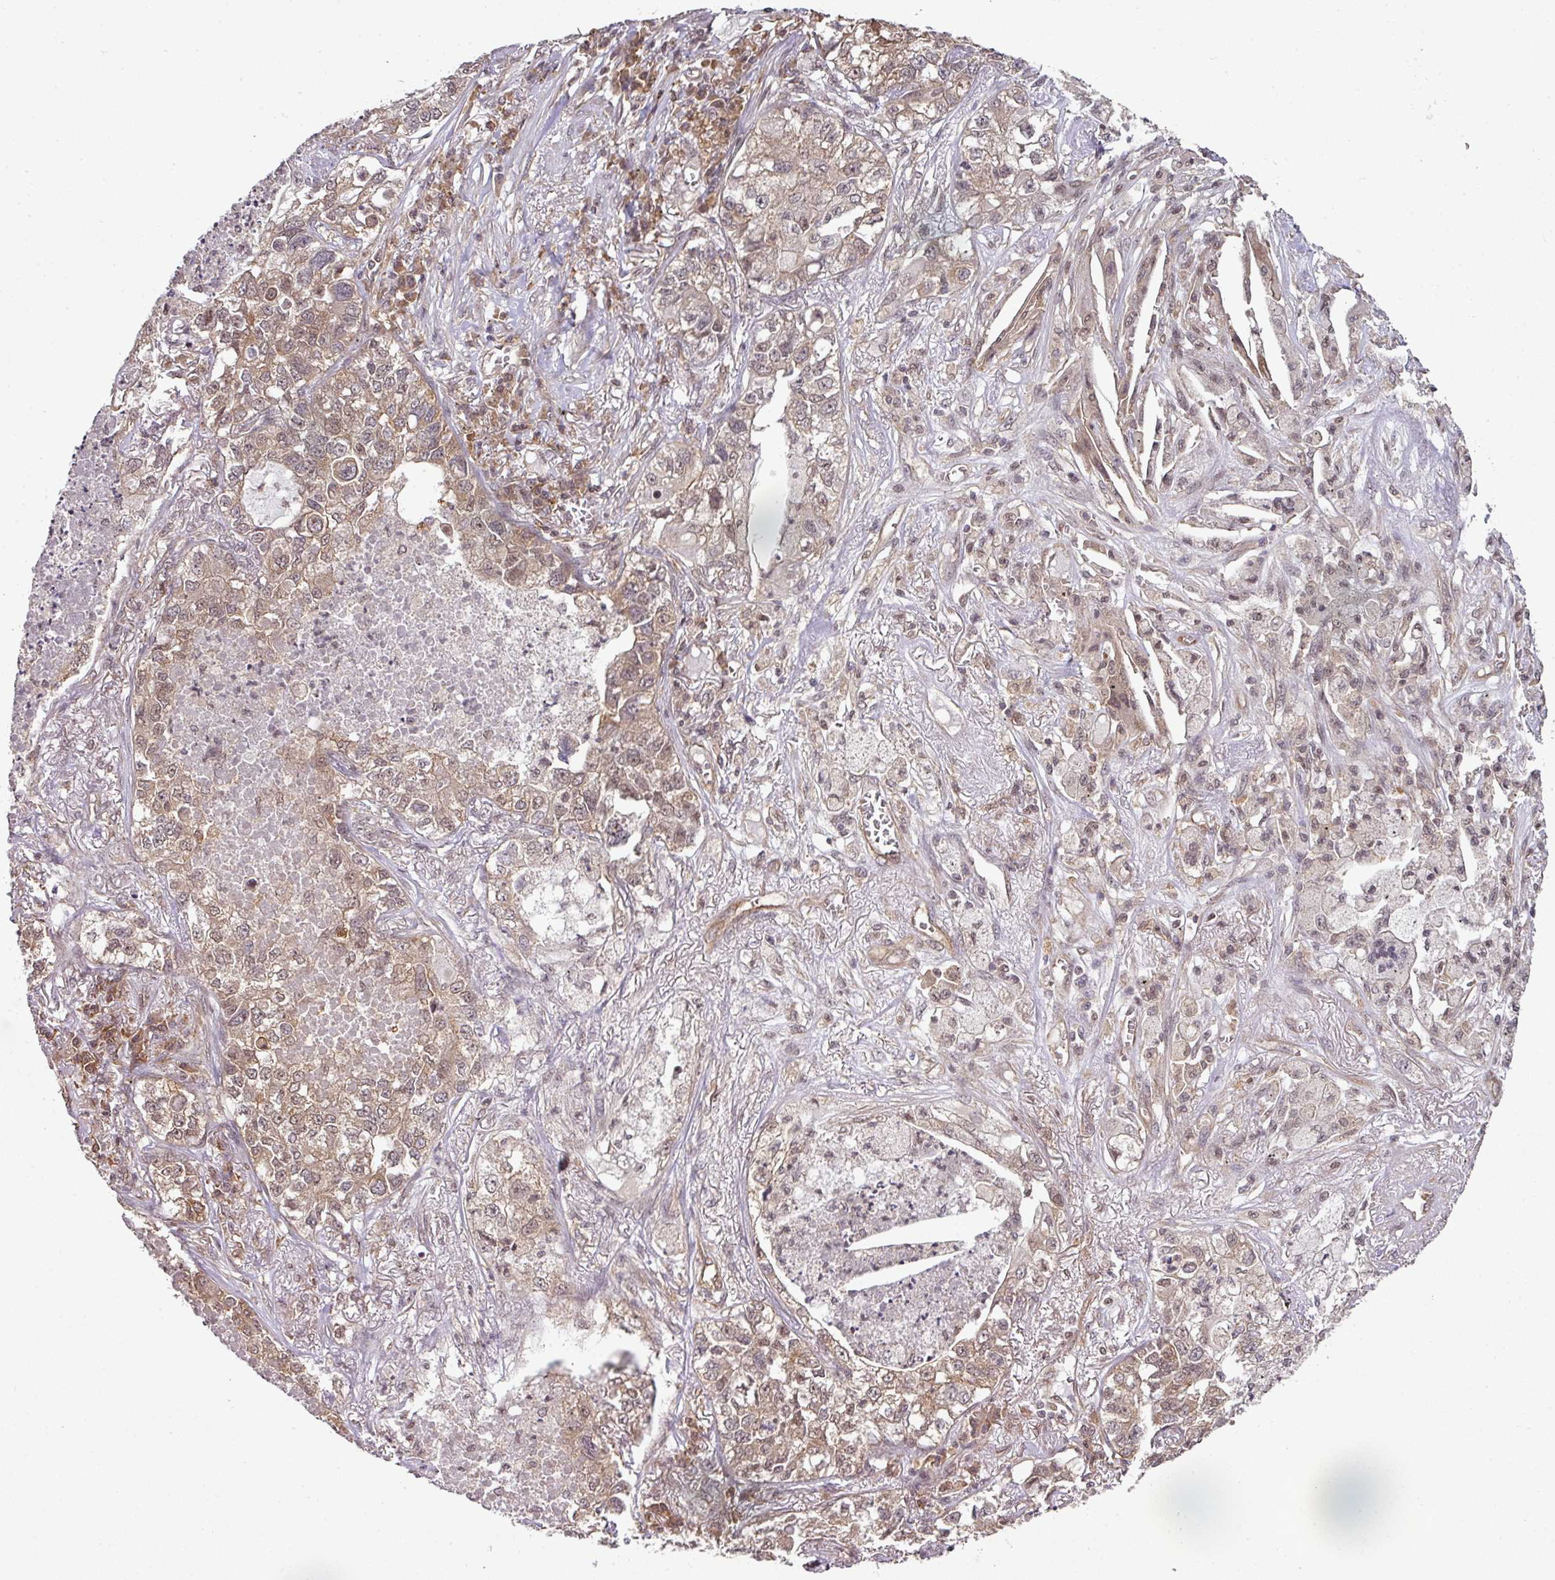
{"staining": {"intensity": "weak", "quantity": ">75%", "location": "cytoplasmic/membranous"}, "tissue": "lung cancer", "cell_type": "Tumor cells", "image_type": "cancer", "snomed": [{"axis": "morphology", "description": "Adenocarcinoma, NOS"}, {"axis": "topography", "description": "Lung"}], "caption": "The image demonstrates immunohistochemical staining of lung adenocarcinoma. There is weak cytoplasmic/membranous staining is identified in about >75% of tumor cells.", "gene": "ANKRD18A", "patient": {"sex": "male", "age": 49}}